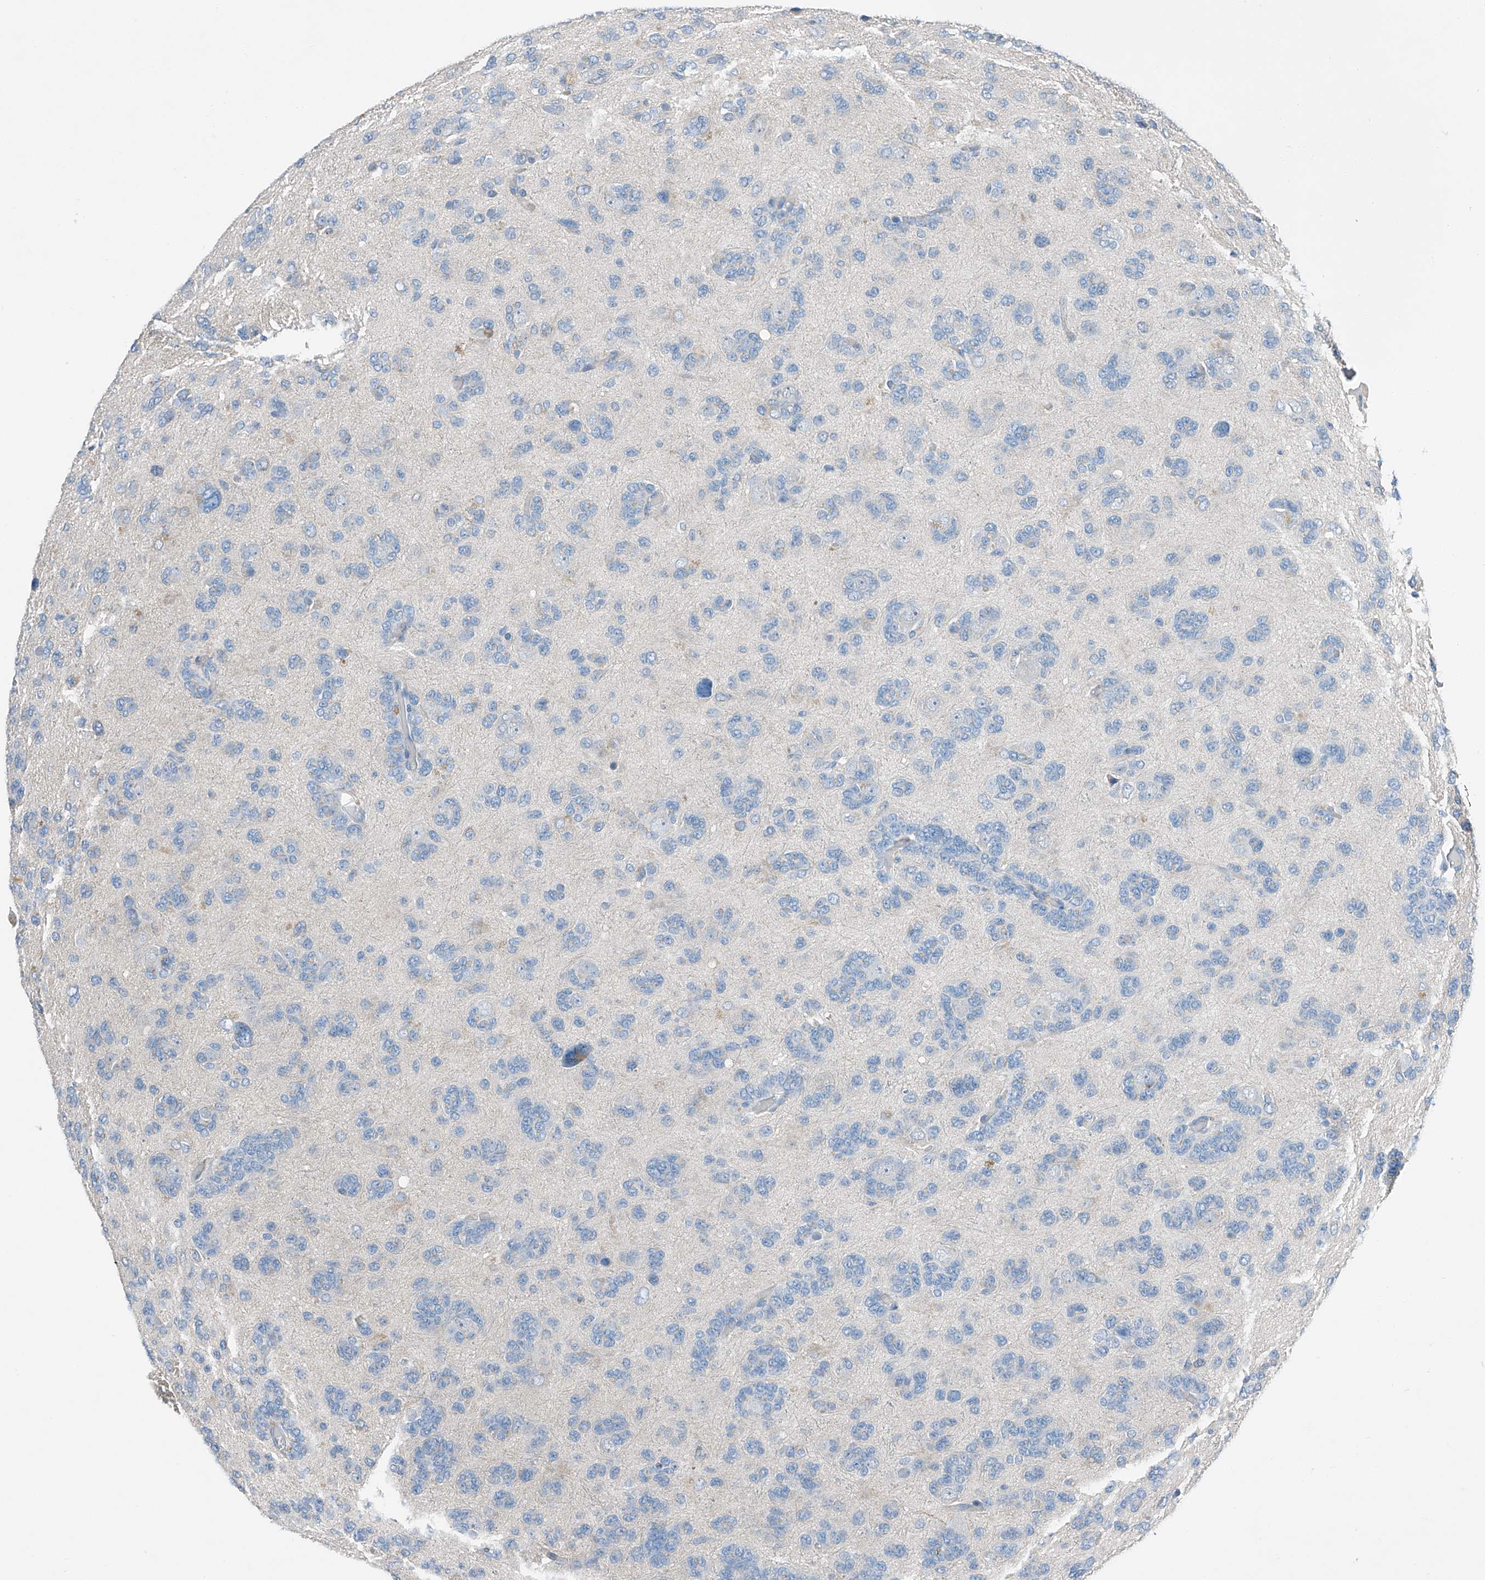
{"staining": {"intensity": "negative", "quantity": "none", "location": "none"}, "tissue": "glioma", "cell_type": "Tumor cells", "image_type": "cancer", "snomed": [{"axis": "morphology", "description": "Glioma, malignant, High grade"}, {"axis": "topography", "description": "Brain"}], "caption": "Tumor cells show no significant protein positivity in glioma. The staining is performed using DAB brown chromogen with nuclei counter-stained in using hematoxylin.", "gene": "MDGA1", "patient": {"sex": "female", "age": 59}}